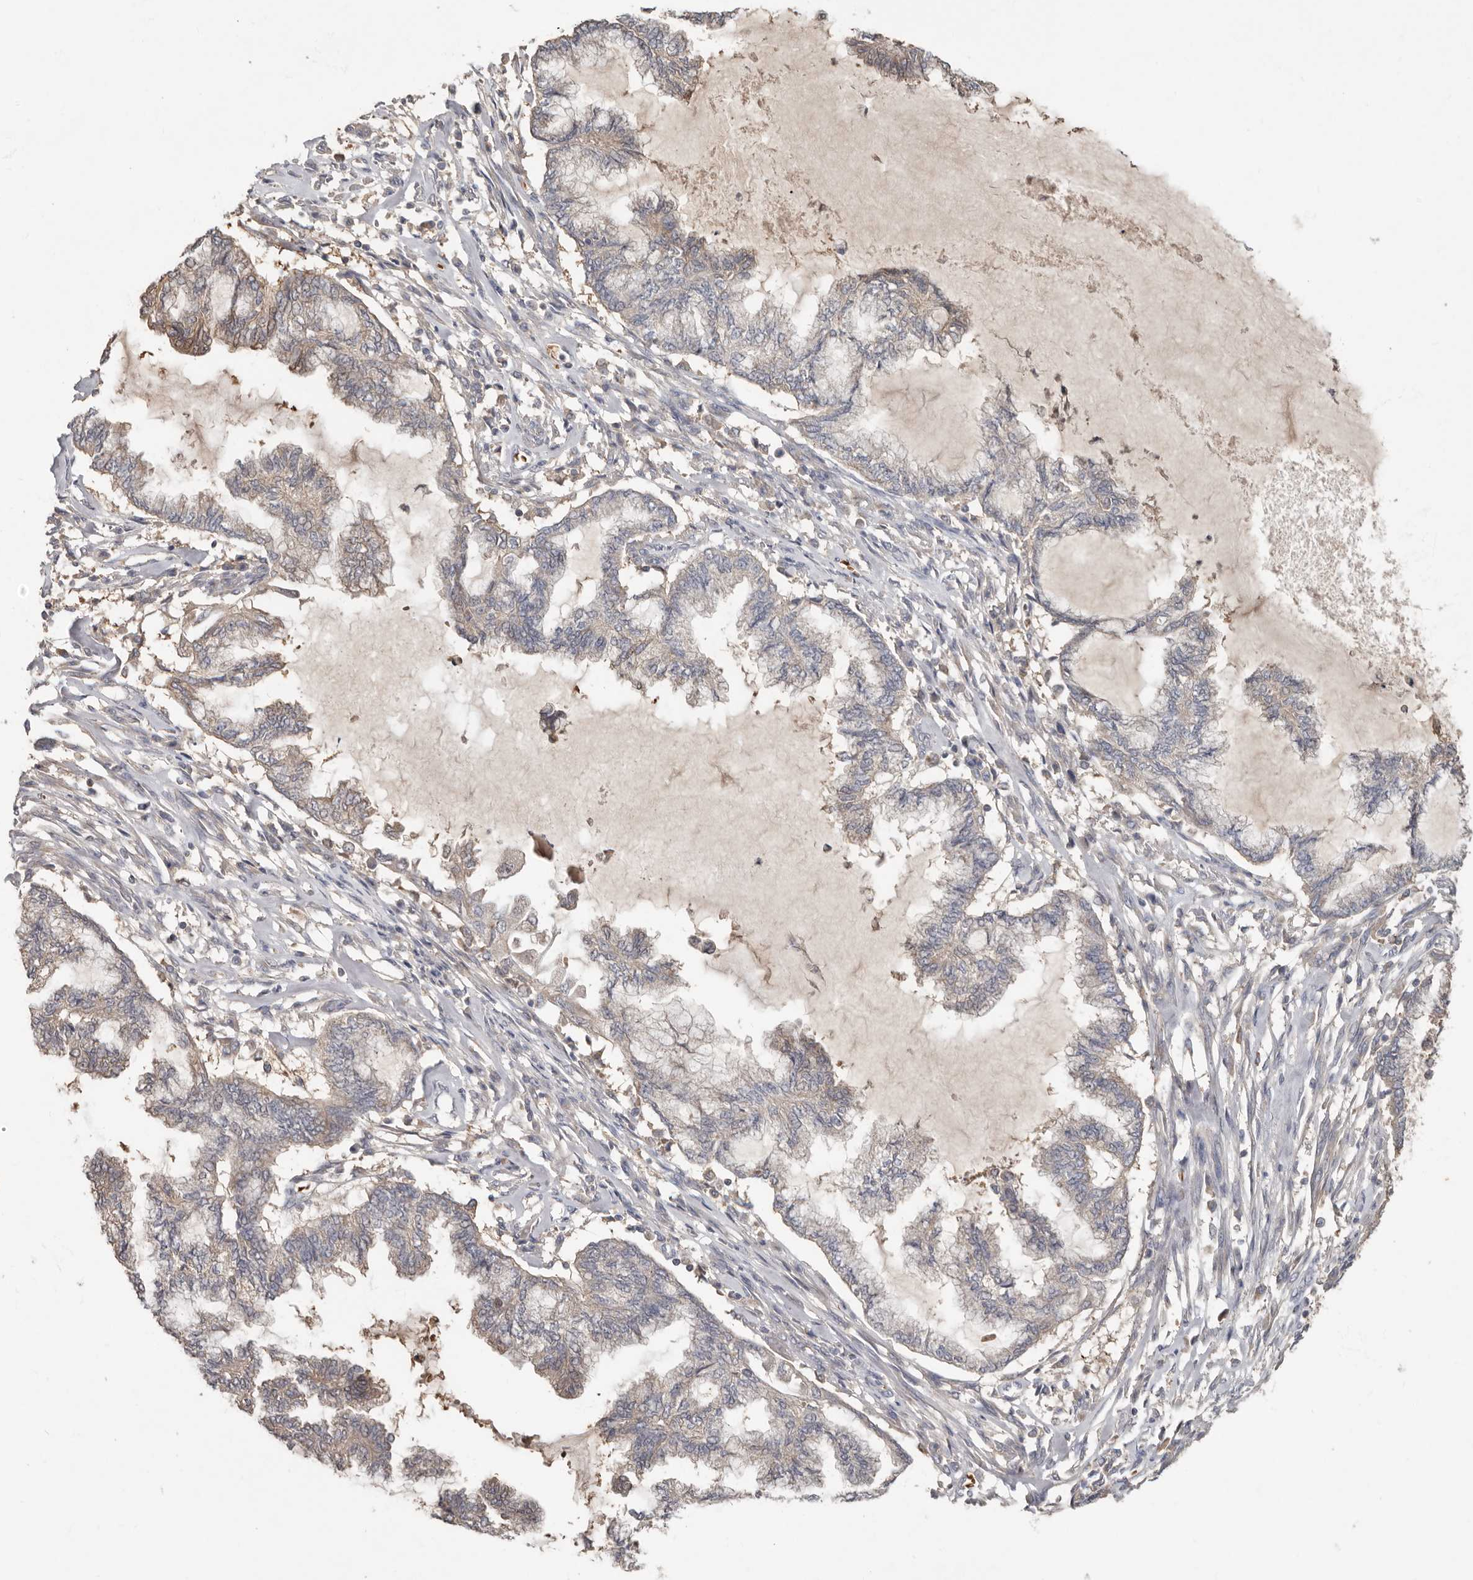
{"staining": {"intensity": "weak", "quantity": "<25%", "location": "cytoplasmic/membranous"}, "tissue": "endometrial cancer", "cell_type": "Tumor cells", "image_type": "cancer", "snomed": [{"axis": "morphology", "description": "Adenocarcinoma, NOS"}, {"axis": "topography", "description": "Endometrium"}], "caption": "The photomicrograph shows no significant expression in tumor cells of endometrial cancer (adenocarcinoma).", "gene": "KIF26B", "patient": {"sex": "female", "age": 86}}